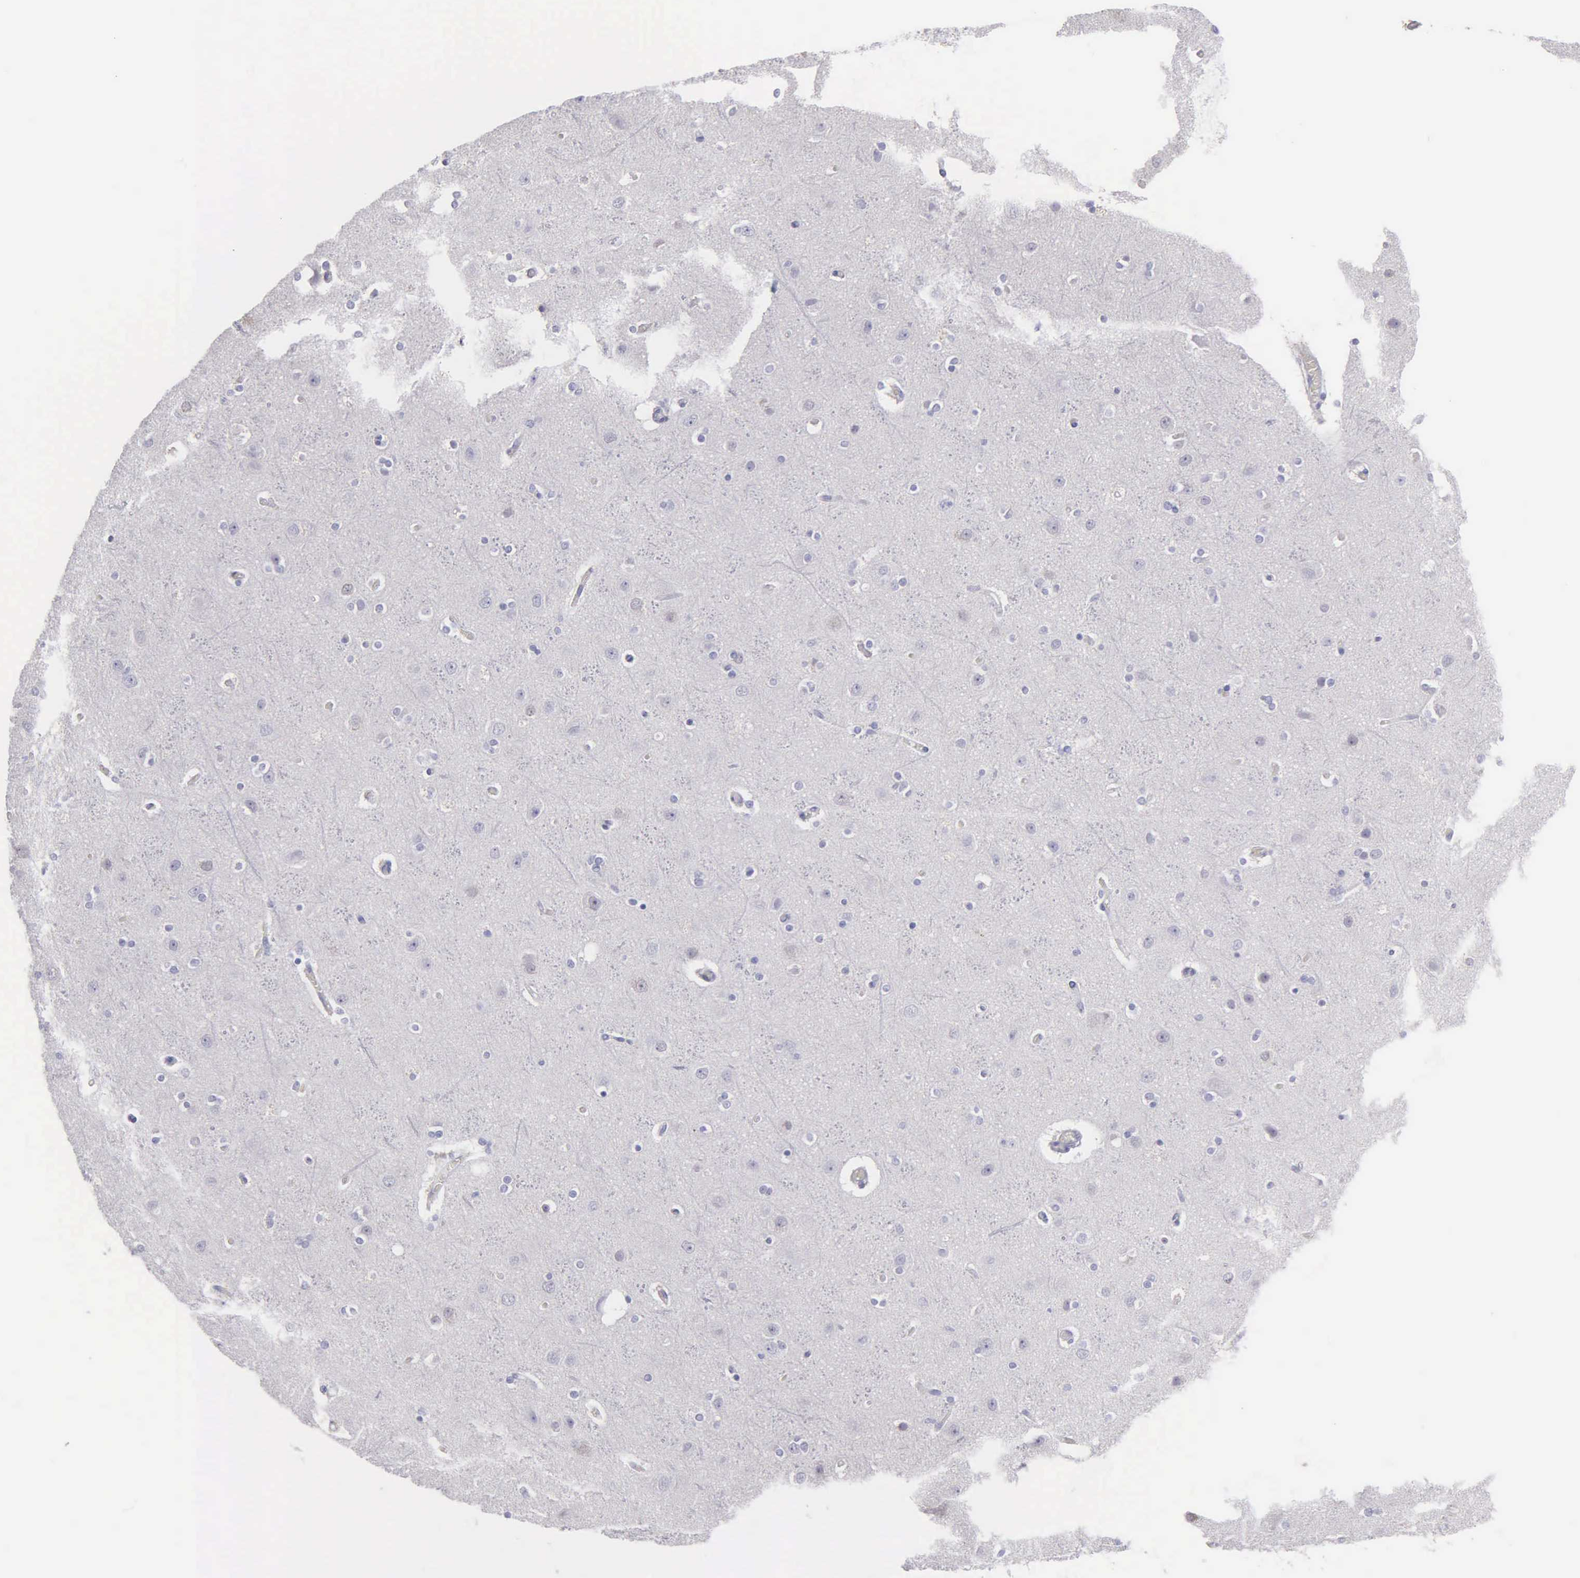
{"staining": {"intensity": "negative", "quantity": "none", "location": "none"}, "tissue": "cerebral cortex", "cell_type": "Endothelial cells", "image_type": "normal", "snomed": [{"axis": "morphology", "description": "Normal tissue, NOS"}, {"axis": "topography", "description": "Cerebral cortex"}], "caption": "Immunohistochemistry of normal human cerebral cortex exhibits no expression in endothelial cells.", "gene": "FBLN5", "patient": {"sex": "female", "age": 54}}